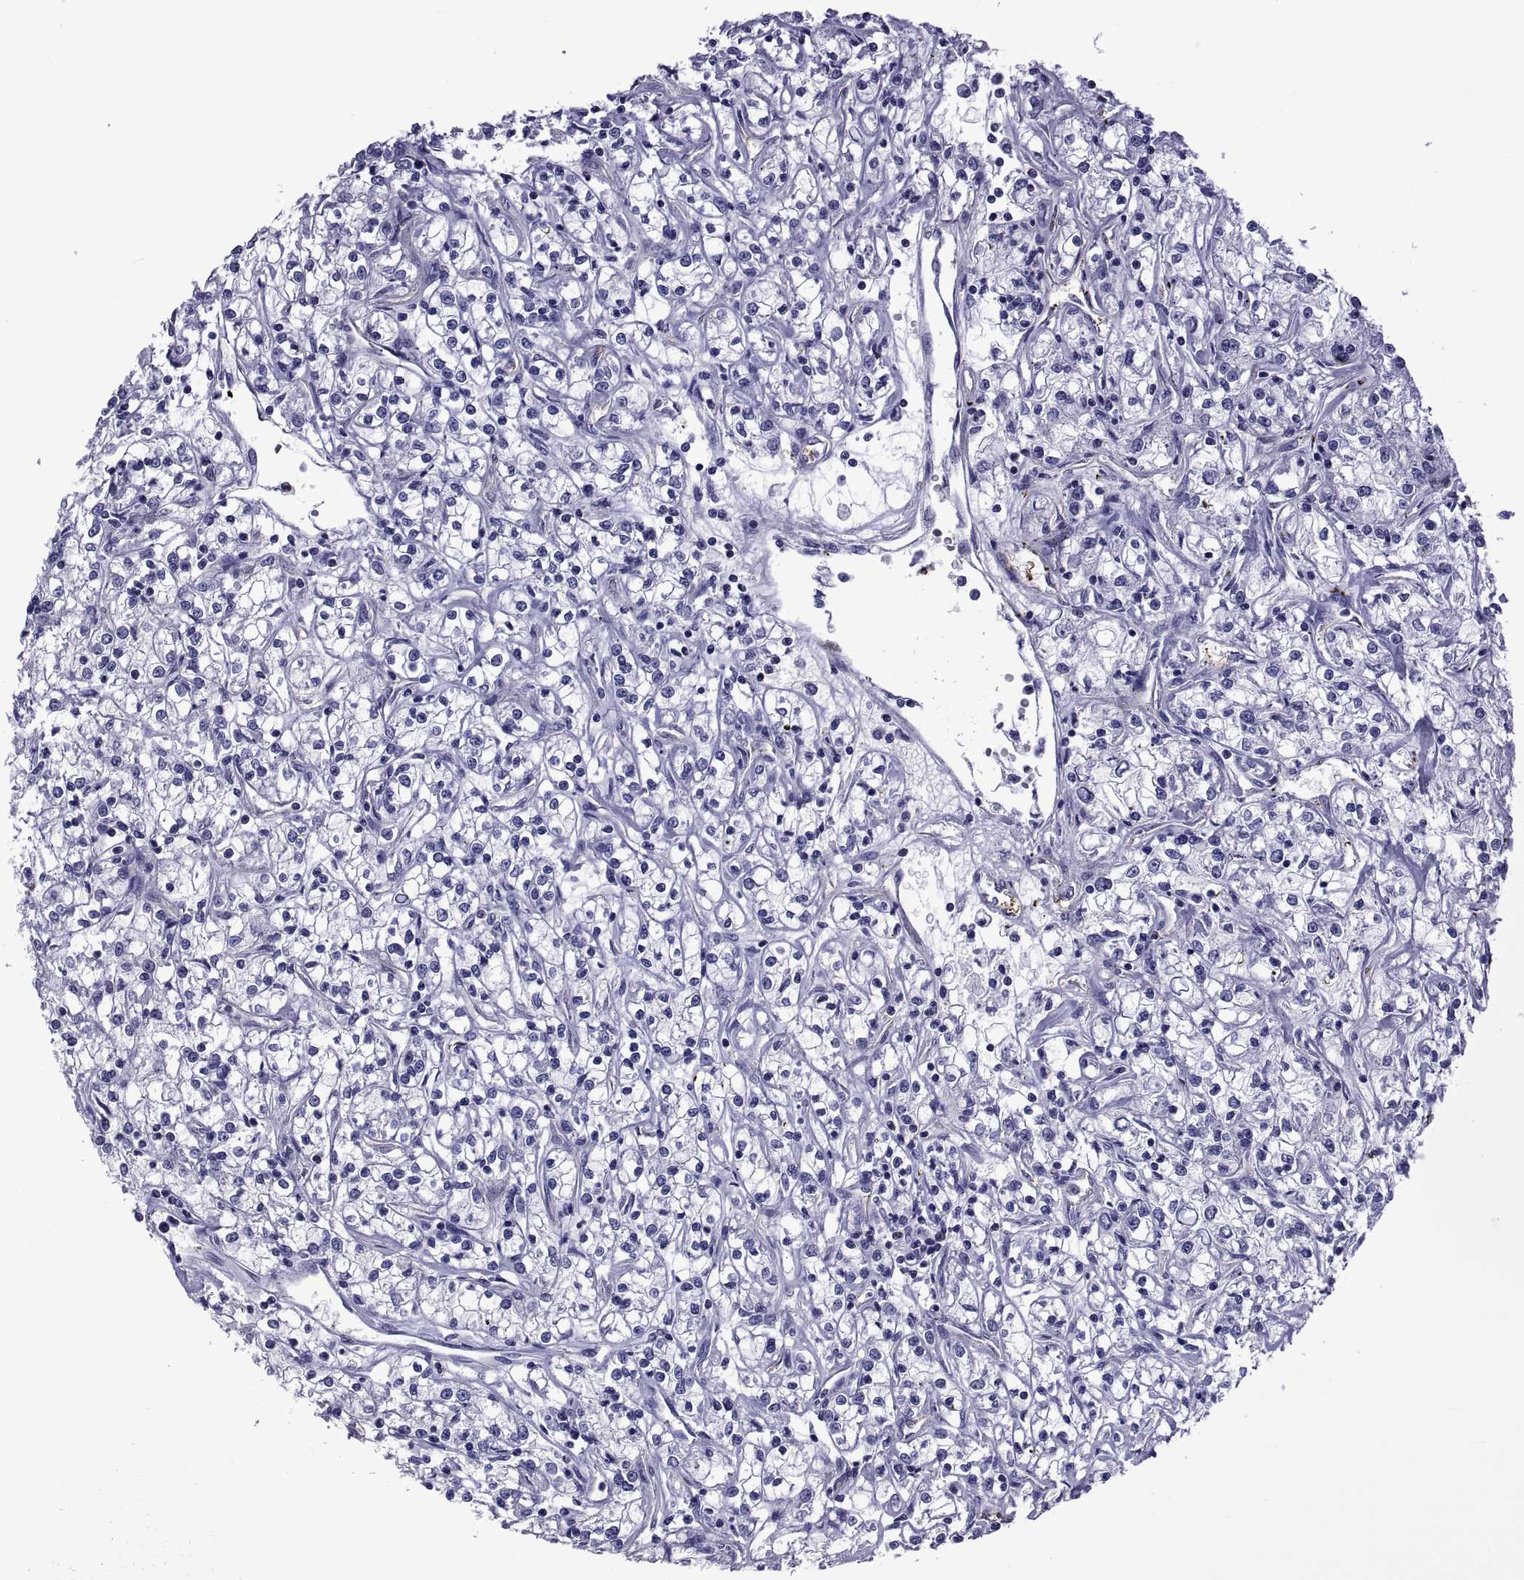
{"staining": {"intensity": "negative", "quantity": "none", "location": "none"}, "tissue": "renal cancer", "cell_type": "Tumor cells", "image_type": "cancer", "snomed": [{"axis": "morphology", "description": "Adenocarcinoma, NOS"}, {"axis": "topography", "description": "Kidney"}], "caption": "Immunohistochemistry (IHC) of human renal adenocarcinoma displays no expression in tumor cells.", "gene": "LCN9", "patient": {"sex": "female", "age": 59}}